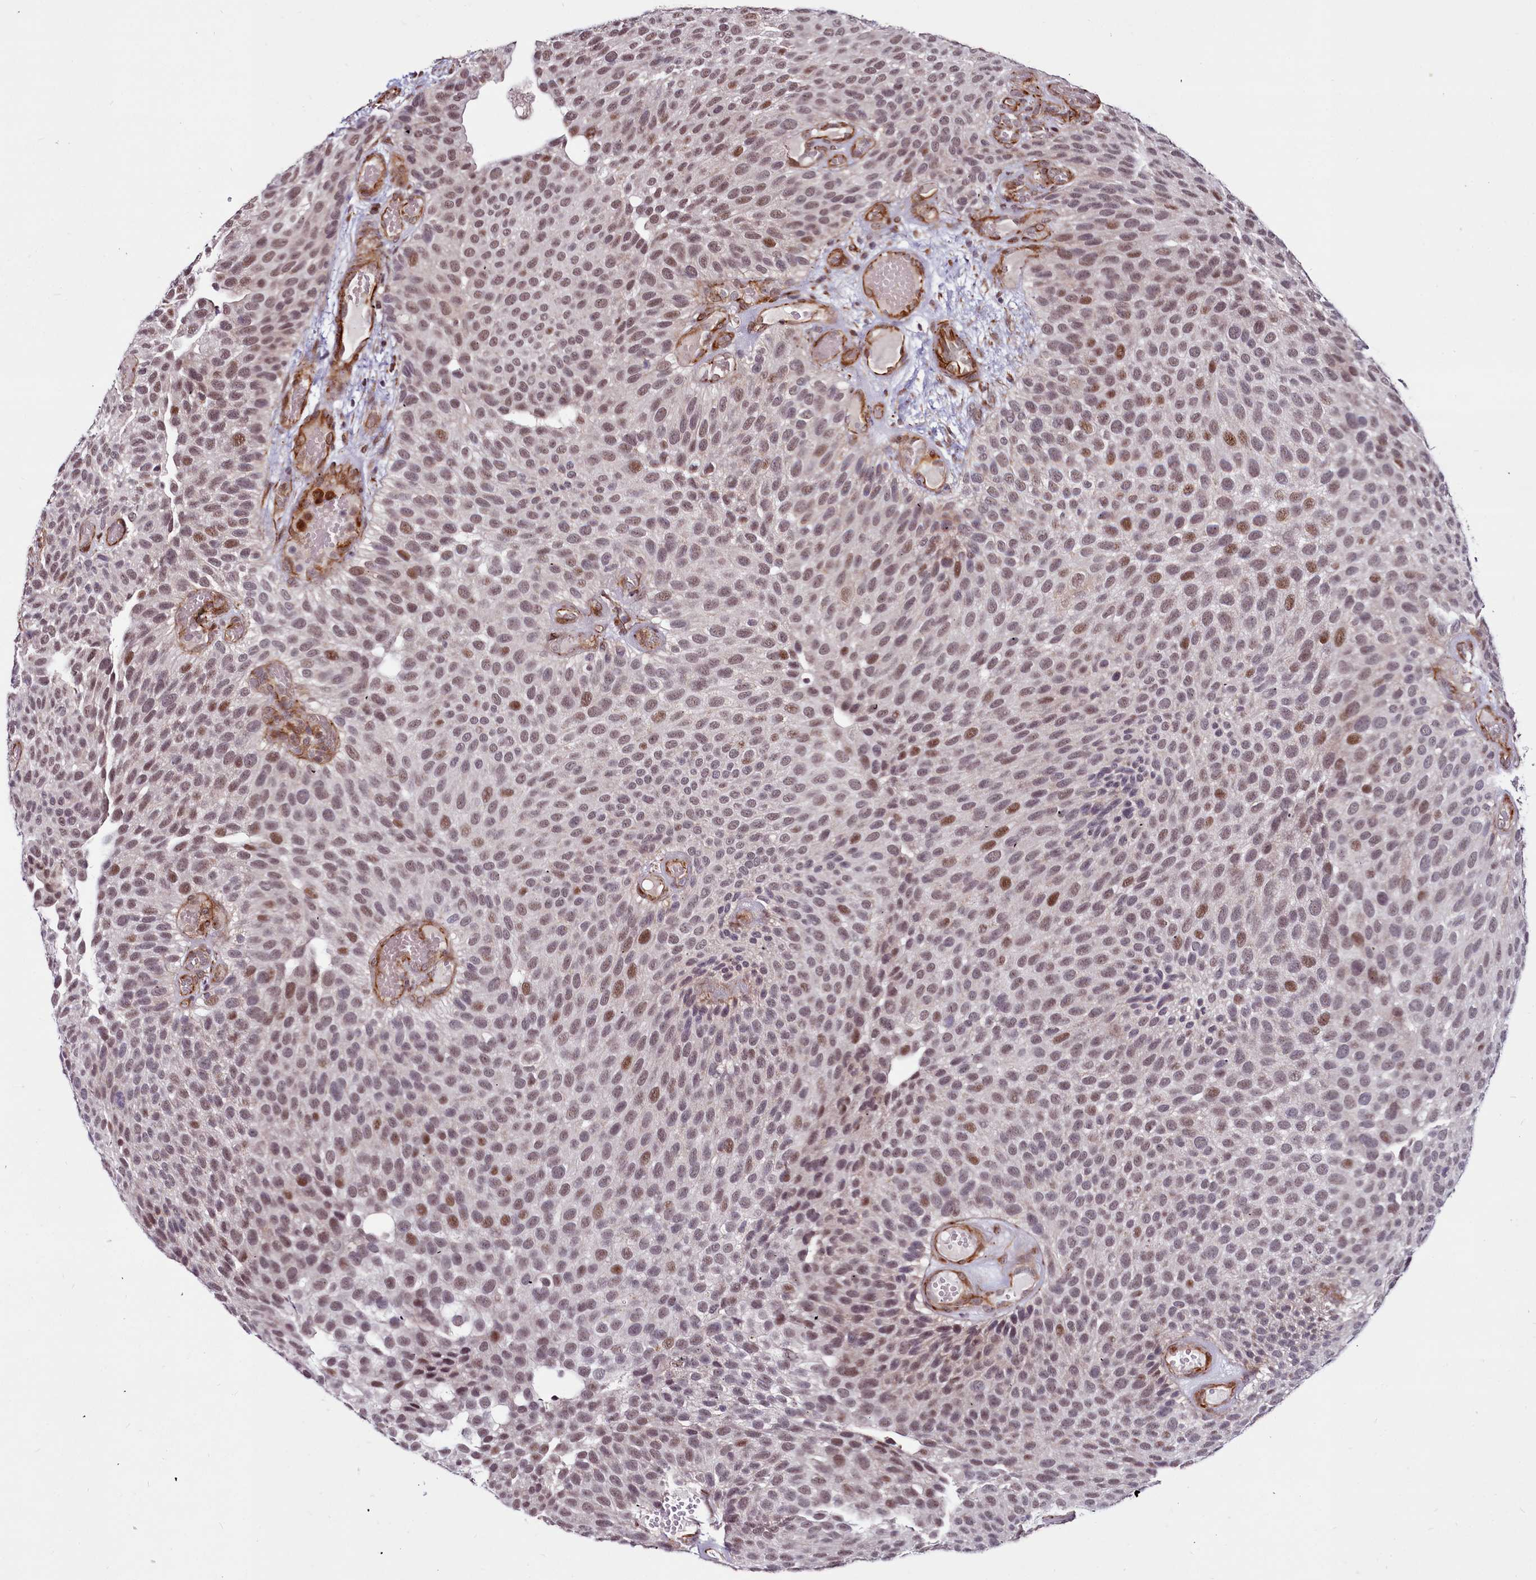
{"staining": {"intensity": "weak", "quantity": "25%-75%", "location": "nuclear"}, "tissue": "urothelial cancer", "cell_type": "Tumor cells", "image_type": "cancer", "snomed": [{"axis": "morphology", "description": "Urothelial carcinoma, Low grade"}, {"axis": "topography", "description": "Urinary bladder"}], "caption": "About 25%-75% of tumor cells in human urothelial cancer exhibit weak nuclear protein positivity as visualized by brown immunohistochemical staining.", "gene": "CLK3", "patient": {"sex": "male", "age": 89}}